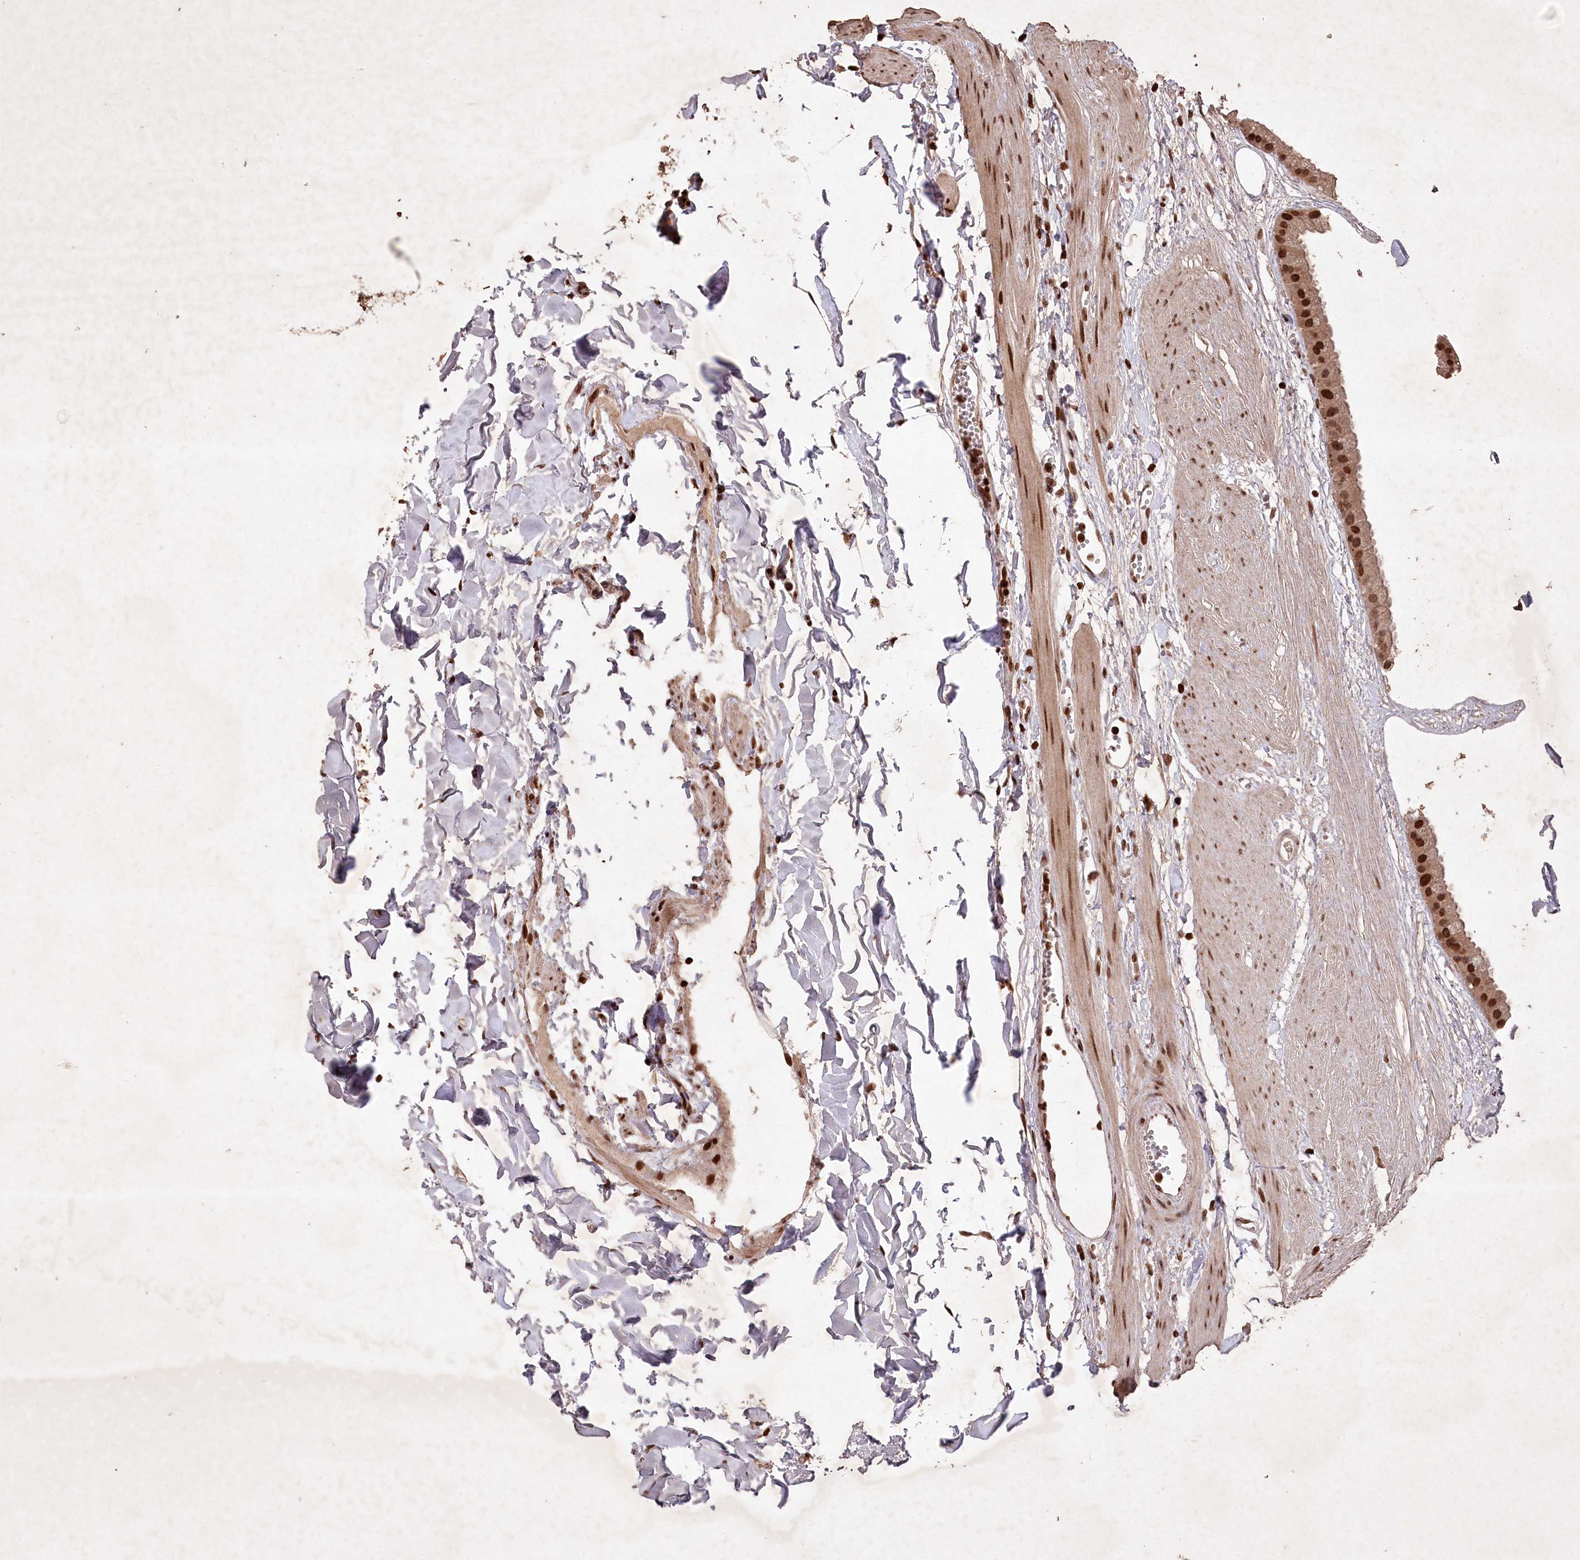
{"staining": {"intensity": "strong", "quantity": ">75%", "location": "cytoplasmic/membranous,nuclear"}, "tissue": "gallbladder", "cell_type": "Glandular cells", "image_type": "normal", "snomed": [{"axis": "morphology", "description": "Normal tissue, NOS"}, {"axis": "topography", "description": "Gallbladder"}], "caption": "Immunohistochemistry (DAB (3,3'-diaminobenzidine)) staining of normal gallbladder displays strong cytoplasmic/membranous,nuclear protein positivity in about >75% of glandular cells.", "gene": "CCSER2", "patient": {"sex": "female", "age": 64}}